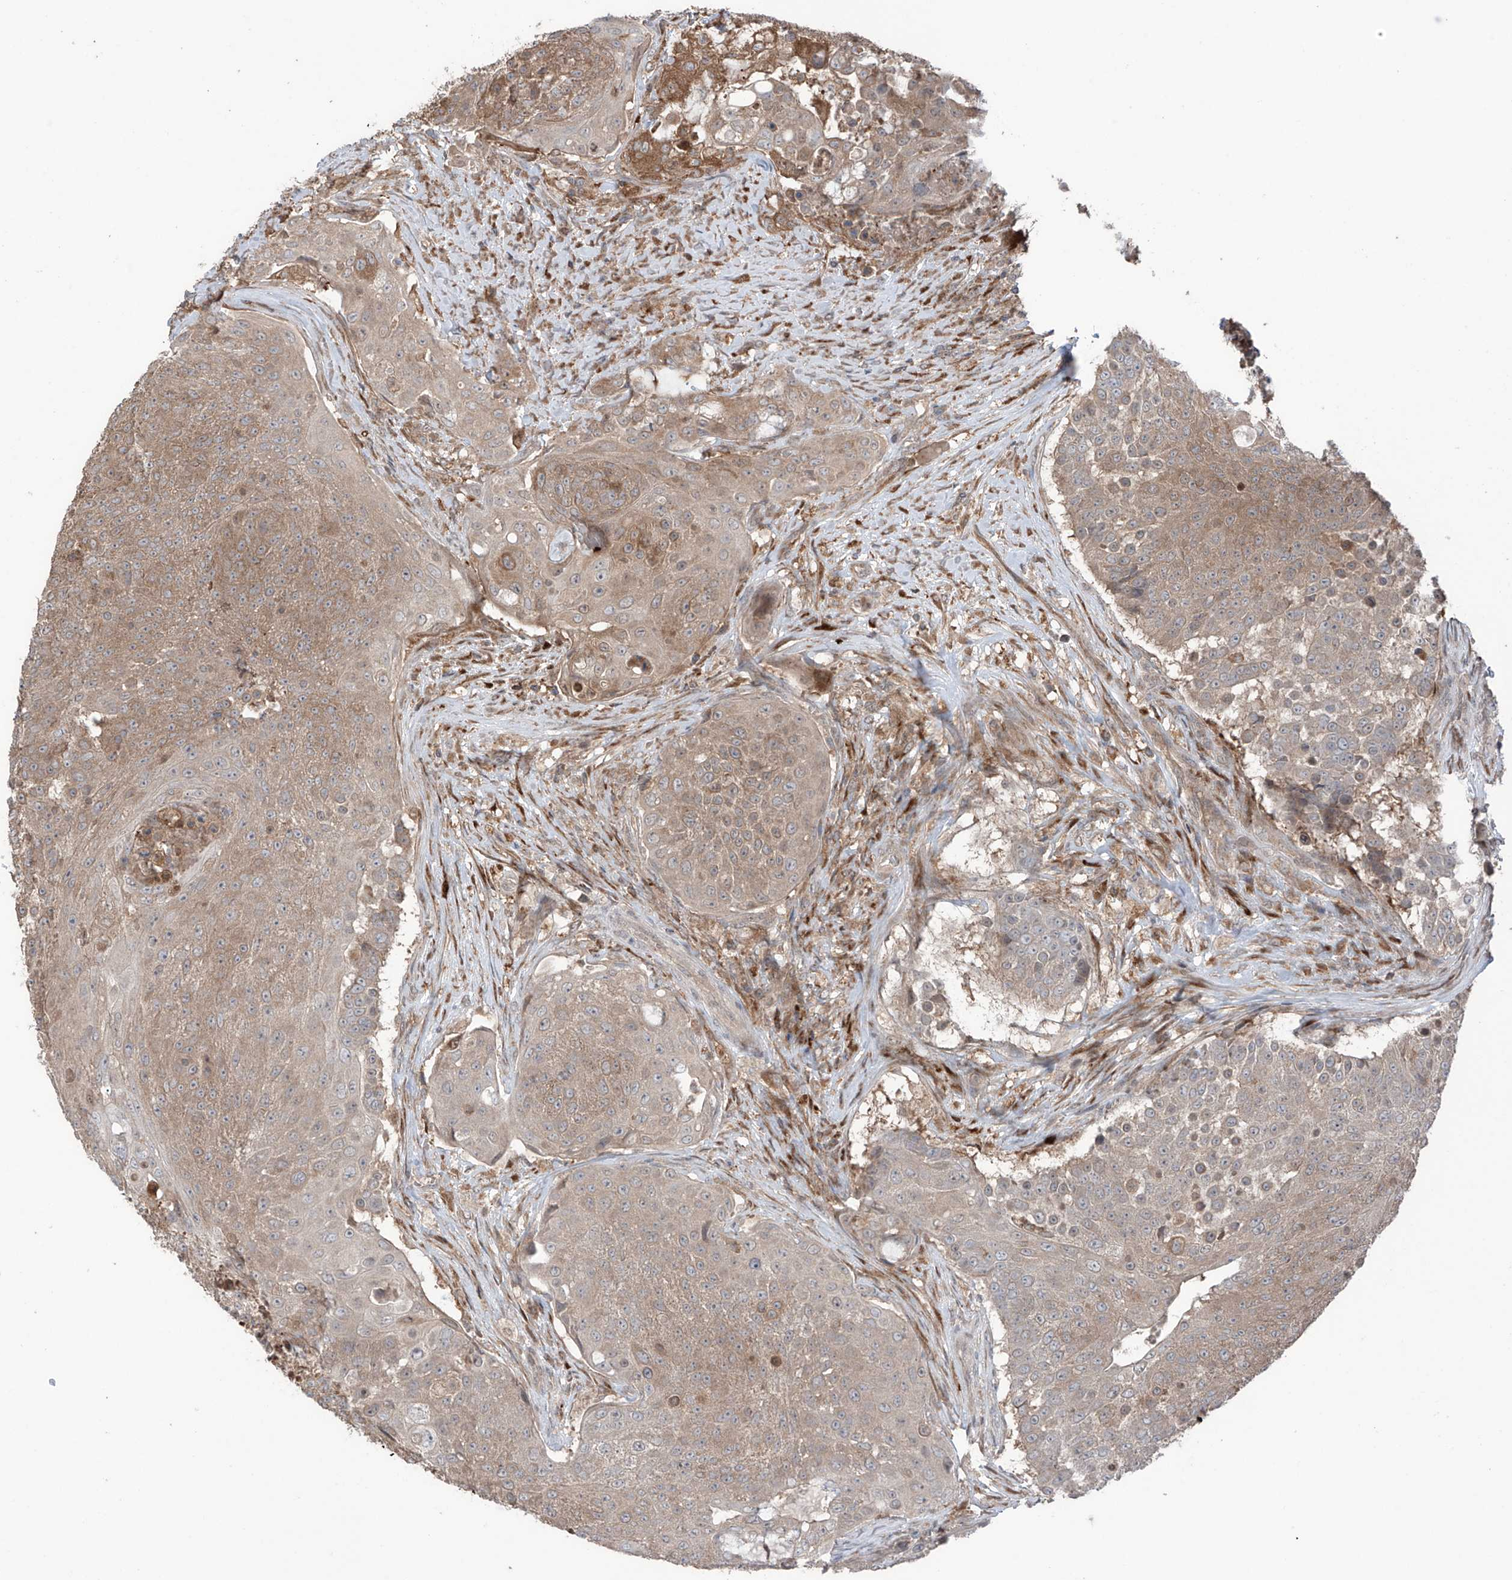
{"staining": {"intensity": "moderate", "quantity": ">75%", "location": "cytoplasmic/membranous"}, "tissue": "urothelial cancer", "cell_type": "Tumor cells", "image_type": "cancer", "snomed": [{"axis": "morphology", "description": "Urothelial carcinoma, High grade"}, {"axis": "topography", "description": "Urinary bladder"}], "caption": "Protein expression analysis of urothelial cancer shows moderate cytoplasmic/membranous positivity in approximately >75% of tumor cells. (DAB IHC, brown staining for protein, blue staining for nuclei).", "gene": "SAMD3", "patient": {"sex": "female", "age": 63}}